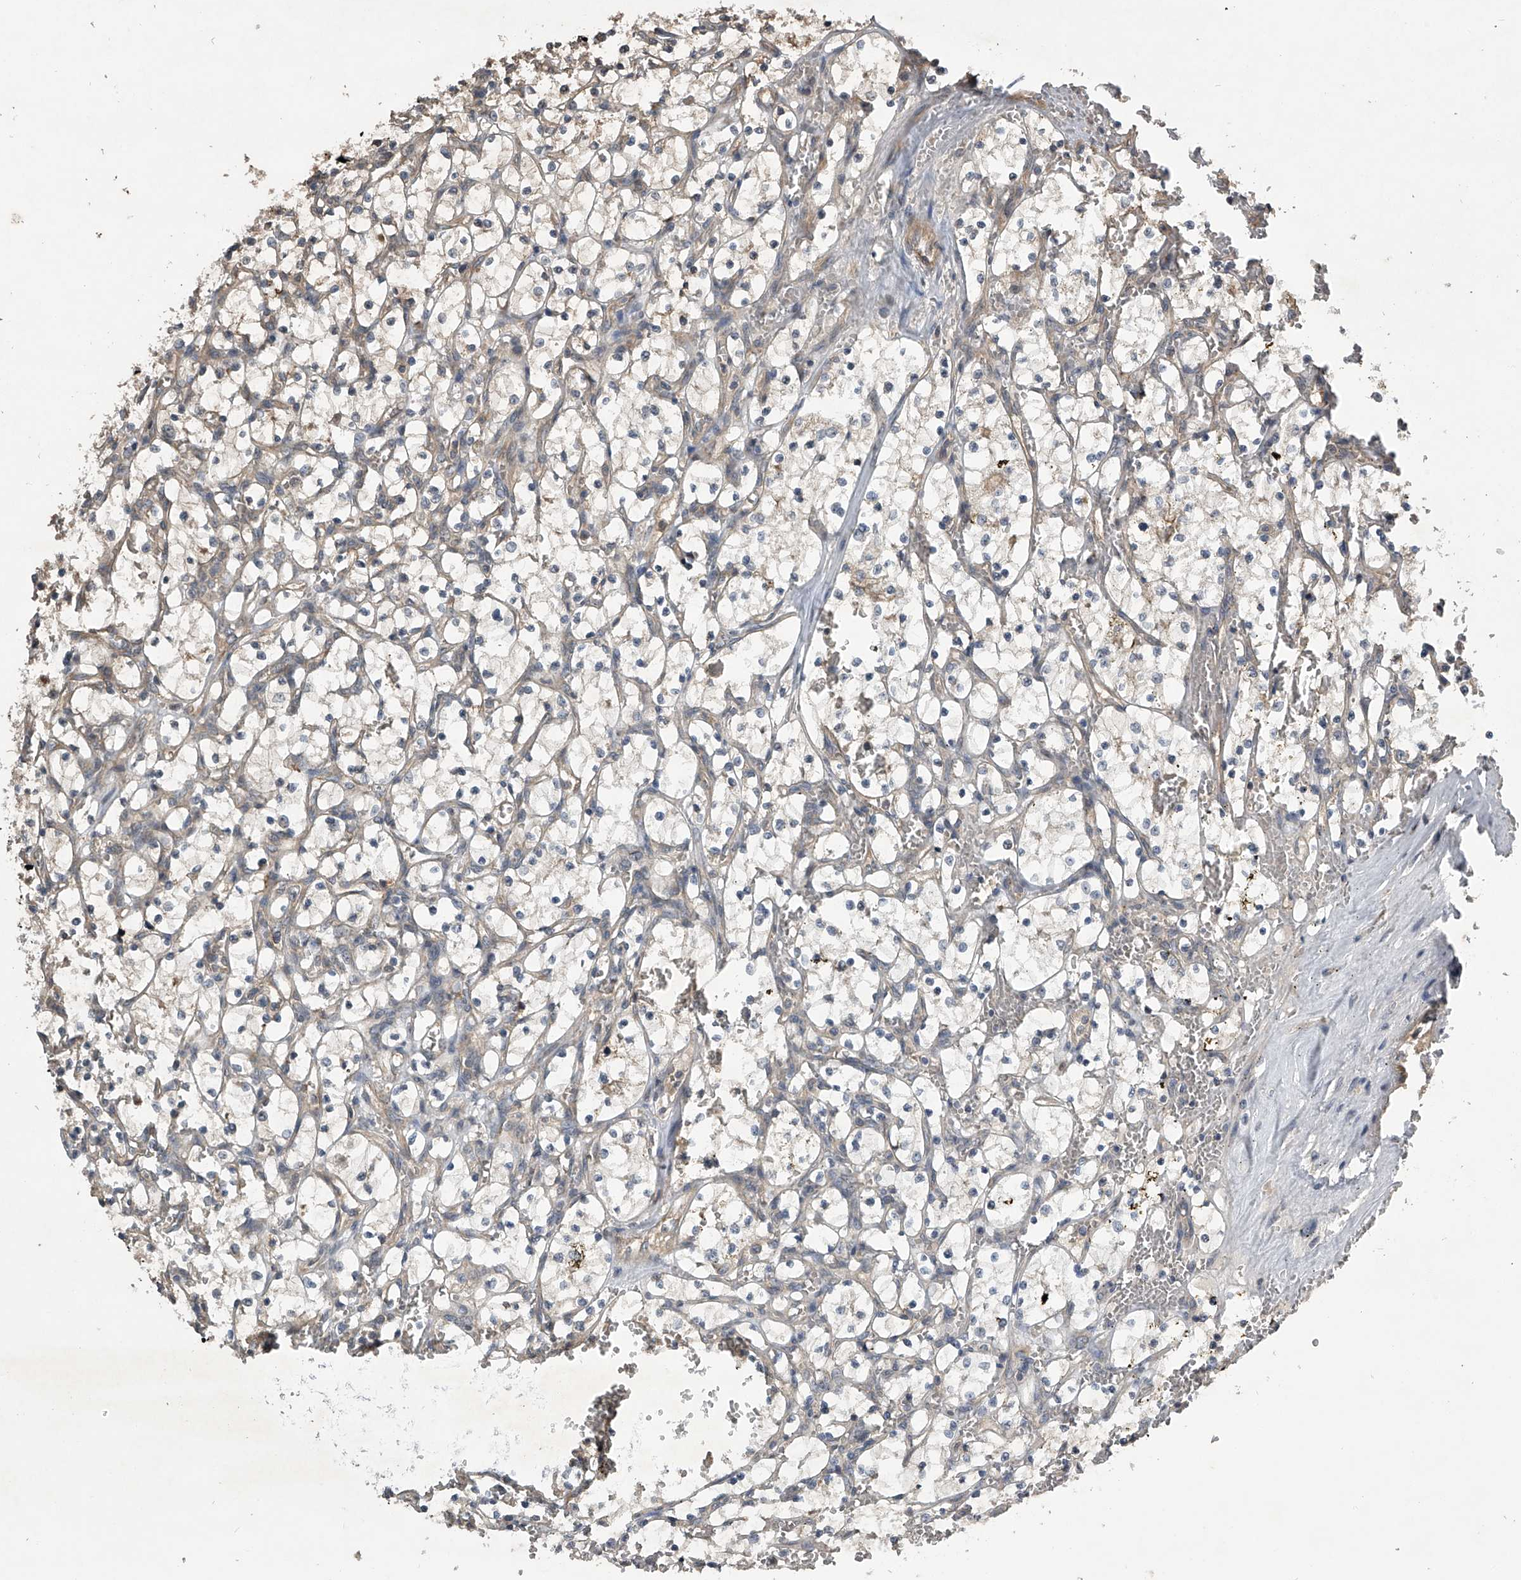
{"staining": {"intensity": "negative", "quantity": "none", "location": "none"}, "tissue": "renal cancer", "cell_type": "Tumor cells", "image_type": "cancer", "snomed": [{"axis": "morphology", "description": "Adenocarcinoma, NOS"}, {"axis": "topography", "description": "Kidney"}], "caption": "Micrograph shows no protein expression in tumor cells of renal cancer tissue. (Stains: DAB (3,3'-diaminobenzidine) IHC with hematoxylin counter stain, Microscopy: brightfield microscopy at high magnification).", "gene": "NFS1", "patient": {"sex": "female", "age": 69}}